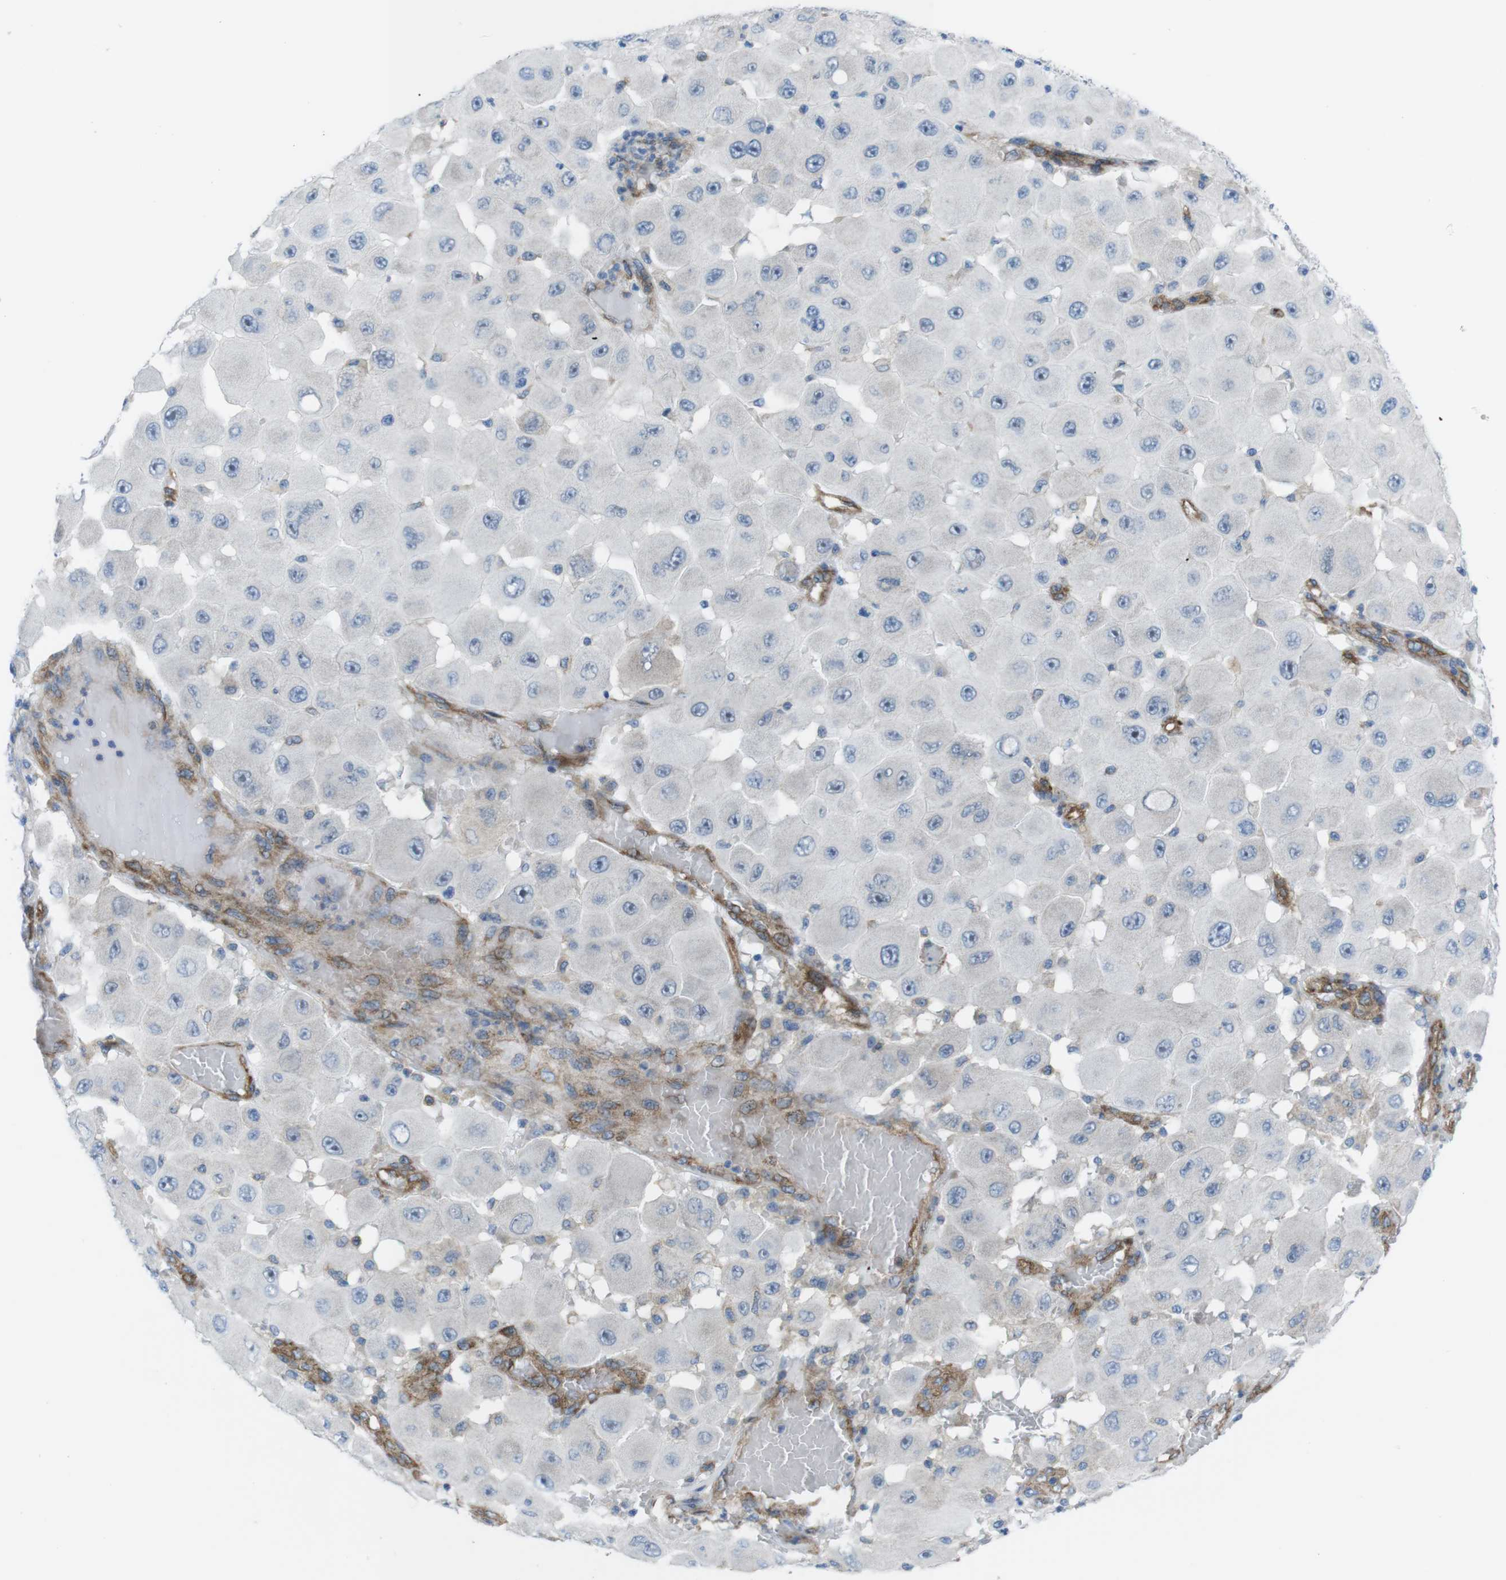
{"staining": {"intensity": "negative", "quantity": "none", "location": "none"}, "tissue": "melanoma", "cell_type": "Tumor cells", "image_type": "cancer", "snomed": [{"axis": "morphology", "description": "Malignant melanoma, NOS"}, {"axis": "topography", "description": "Skin"}], "caption": "There is no significant positivity in tumor cells of melanoma.", "gene": "DIAPH2", "patient": {"sex": "female", "age": 81}}